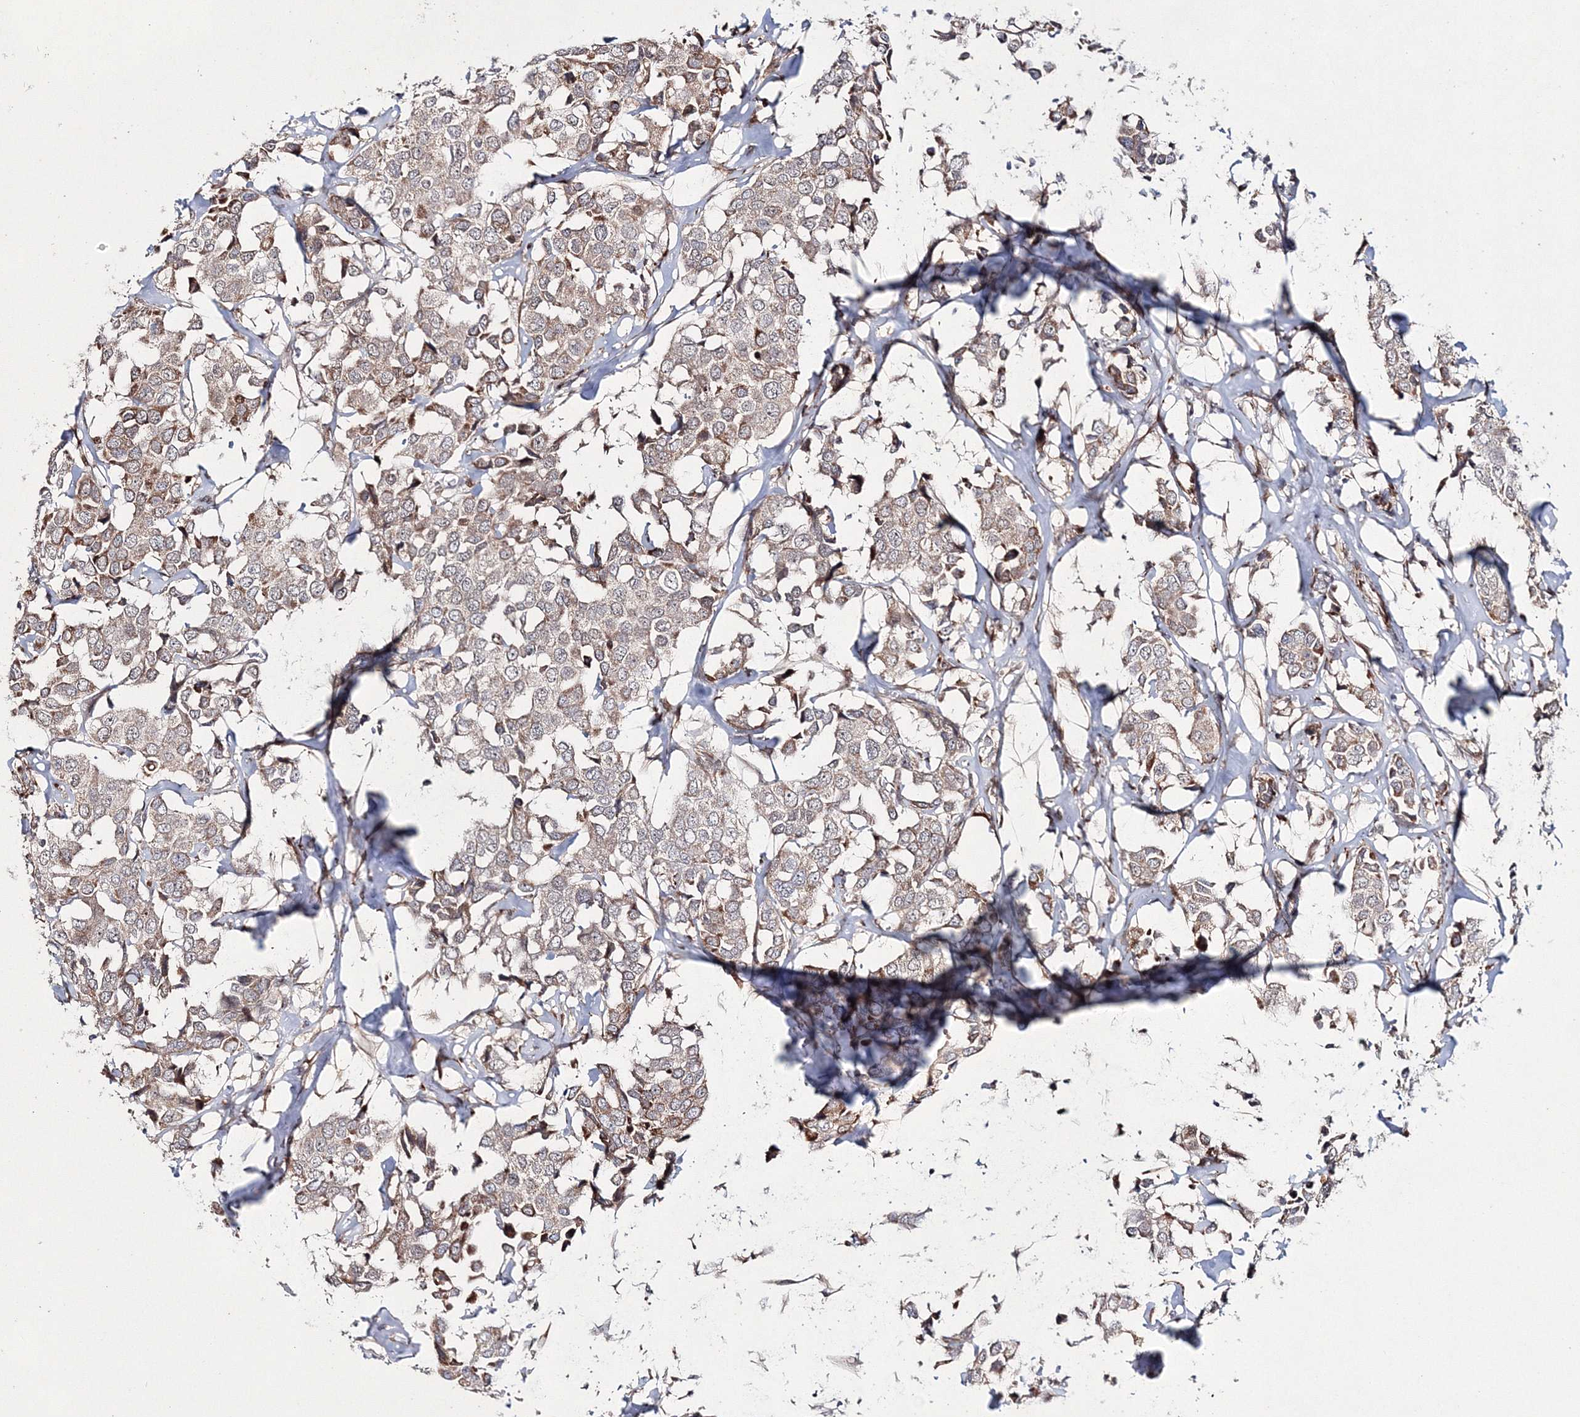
{"staining": {"intensity": "moderate", "quantity": "25%-75%", "location": "cytoplasmic/membranous"}, "tissue": "breast cancer", "cell_type": "Tumor cells", "image_type": "cancer", "snomed": [{"axis": "morphology", "description": "Duct carcinoma"}, {"axis": "topography", "description": "Breast"}], "caption": "Breast cancer stained with IHC exhibits moderate cytoplasmic/membranous expression in about 25%-75% of tumor cells.", "gene": "SNIP1", "patient": {"sex": "female", "age": 80}}